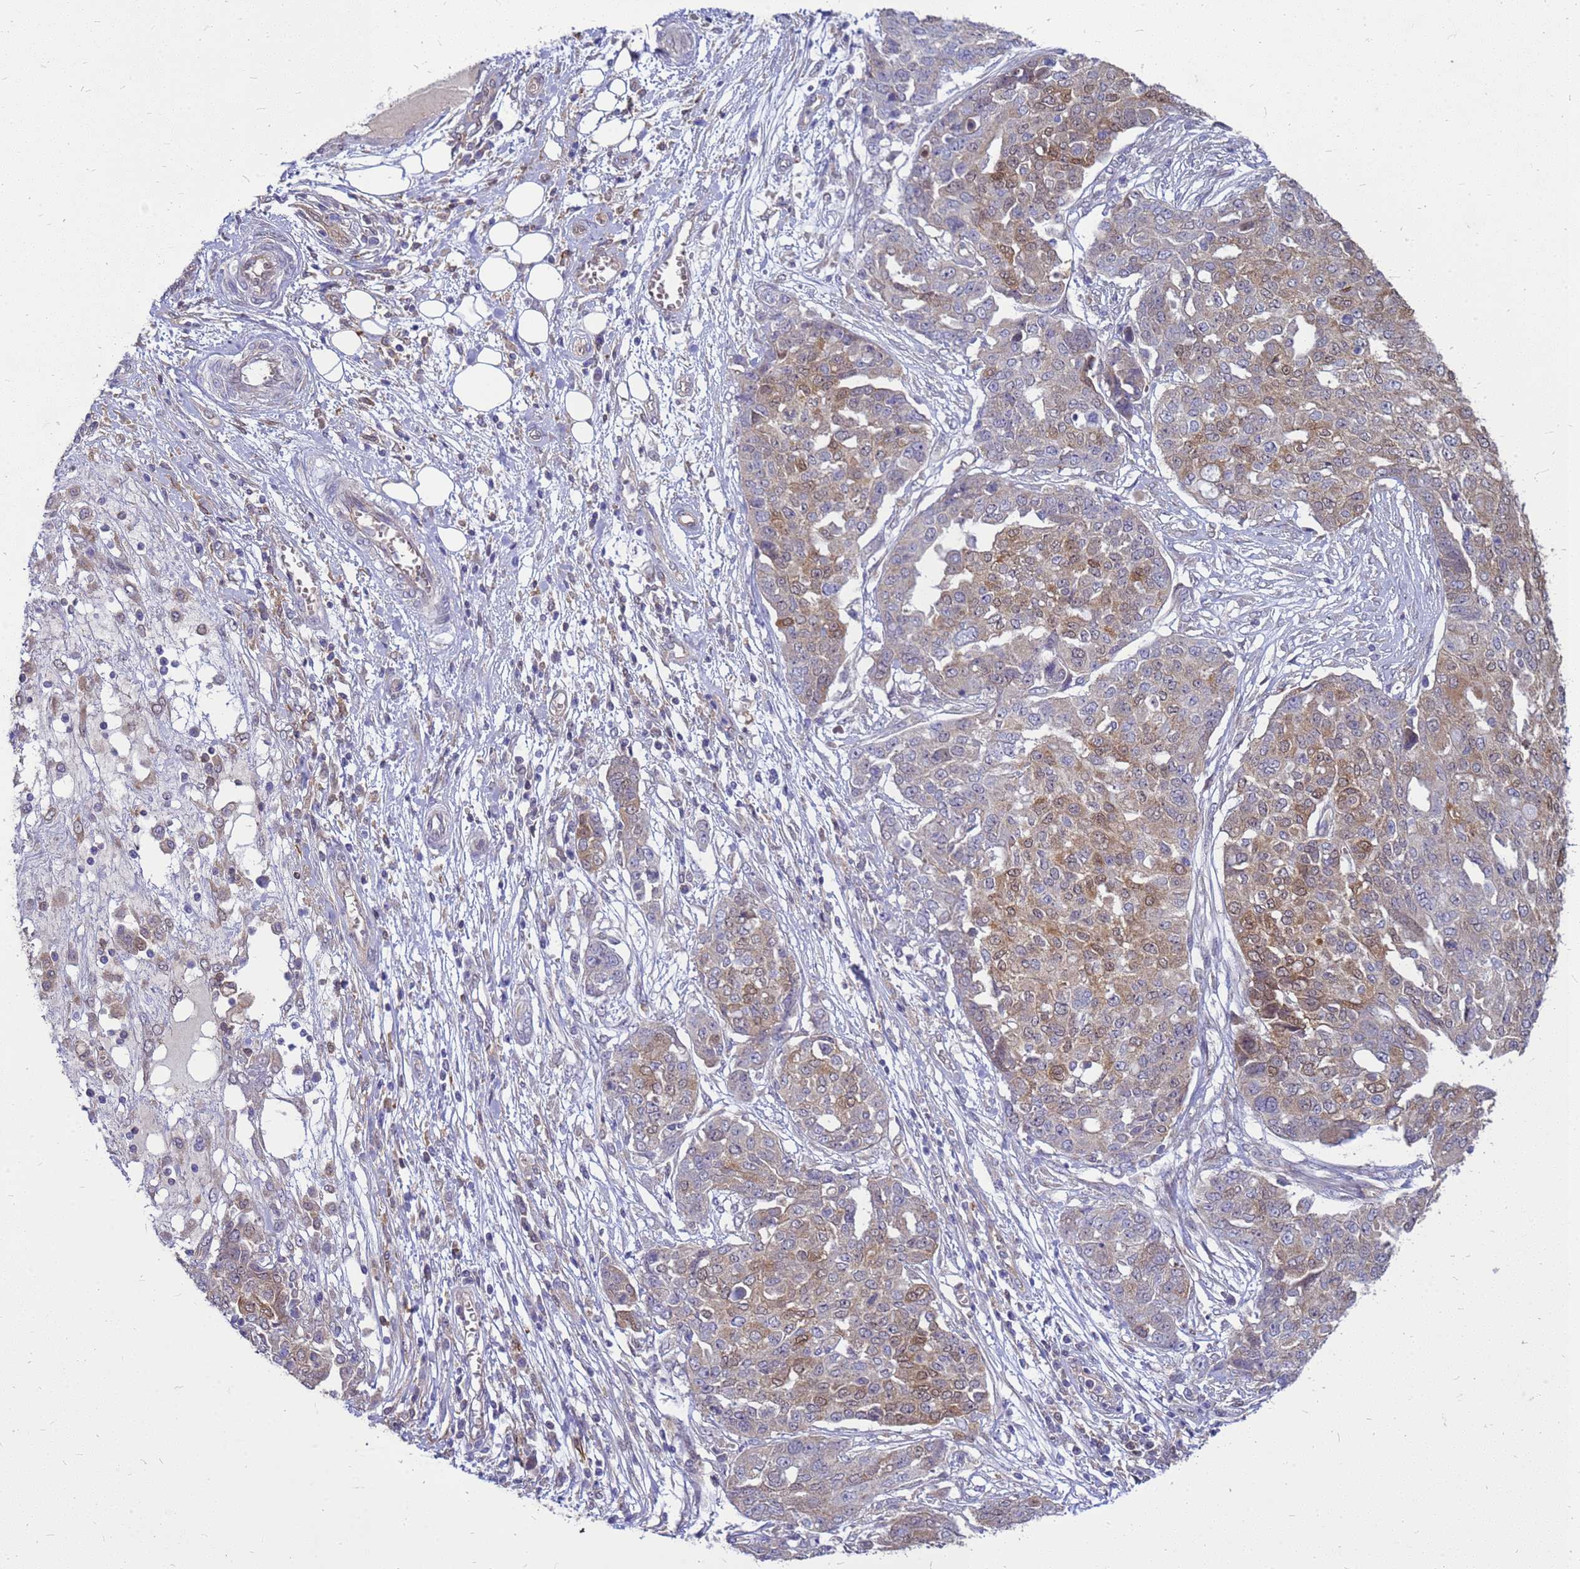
{"staining": {"intensity": "moderate", "quantity": "25%-75%", "location": "cytoplasmic/membranous,nuclear"}, "tissue": "ovarian cancer", "cell_type": "Tumor cells", "image_type": "cancer", "snomed": [{"axis": "morphology", "description": "Cystadenocarcinoma, serous, NOS"}, {"axis": "topography", "description": "Soft tissue"}, {"axis": "topography", "description": "Ovary"}], "caption": "A medium amount of moderate cytoplasmic/membranous and nuclear positivity is seen in about 25%-75% of tumor cells in ovarian cancer (serous cystadenocarcinoma) tissue.", "gene": "EIF4EBP3", "patient": {"sex": "female", "age": 57}}